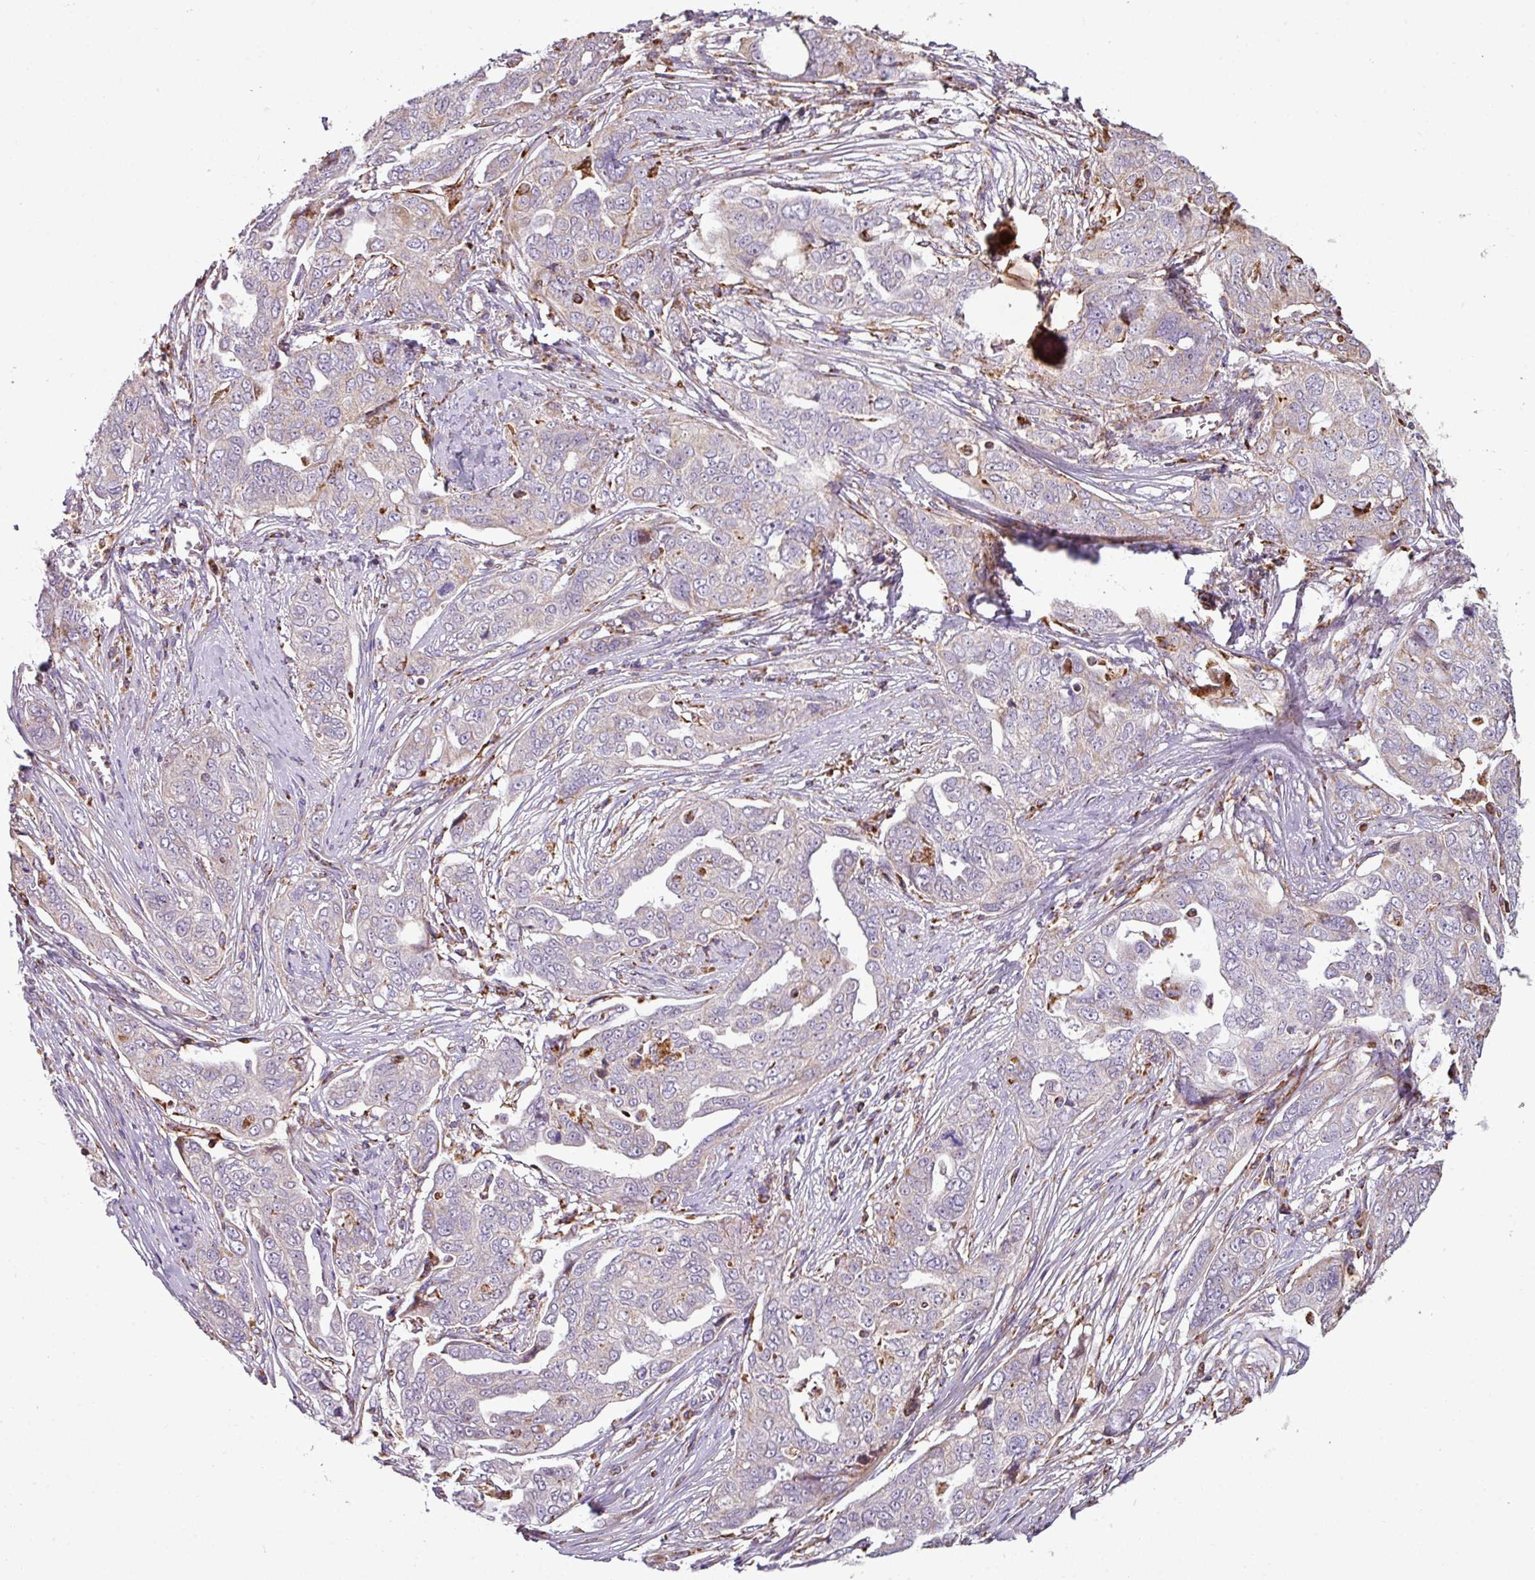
{"staining": {"intensity": "negative", "quantity": "none", "location": "none"}, "tissue": "ovarian cancer", "cell_type": "Tumor cells", "image_type": "cancer", "snomed": [{"axis": "morphology", "description": "Carcinoma, endometroid"}, {"axis": "topography", "description": "Ovary"}], "caption": "This is a image of immunohistochemistry staining of ovarian cancer (endometroid carcinoma), which shows no staining in tumor cells. (DAB (3,3'-diaminobenzidine) immunohistochemistry (IHC), high magnification).", "gene": "SQOR", "patient": {"sex": "female", "age": 70}}